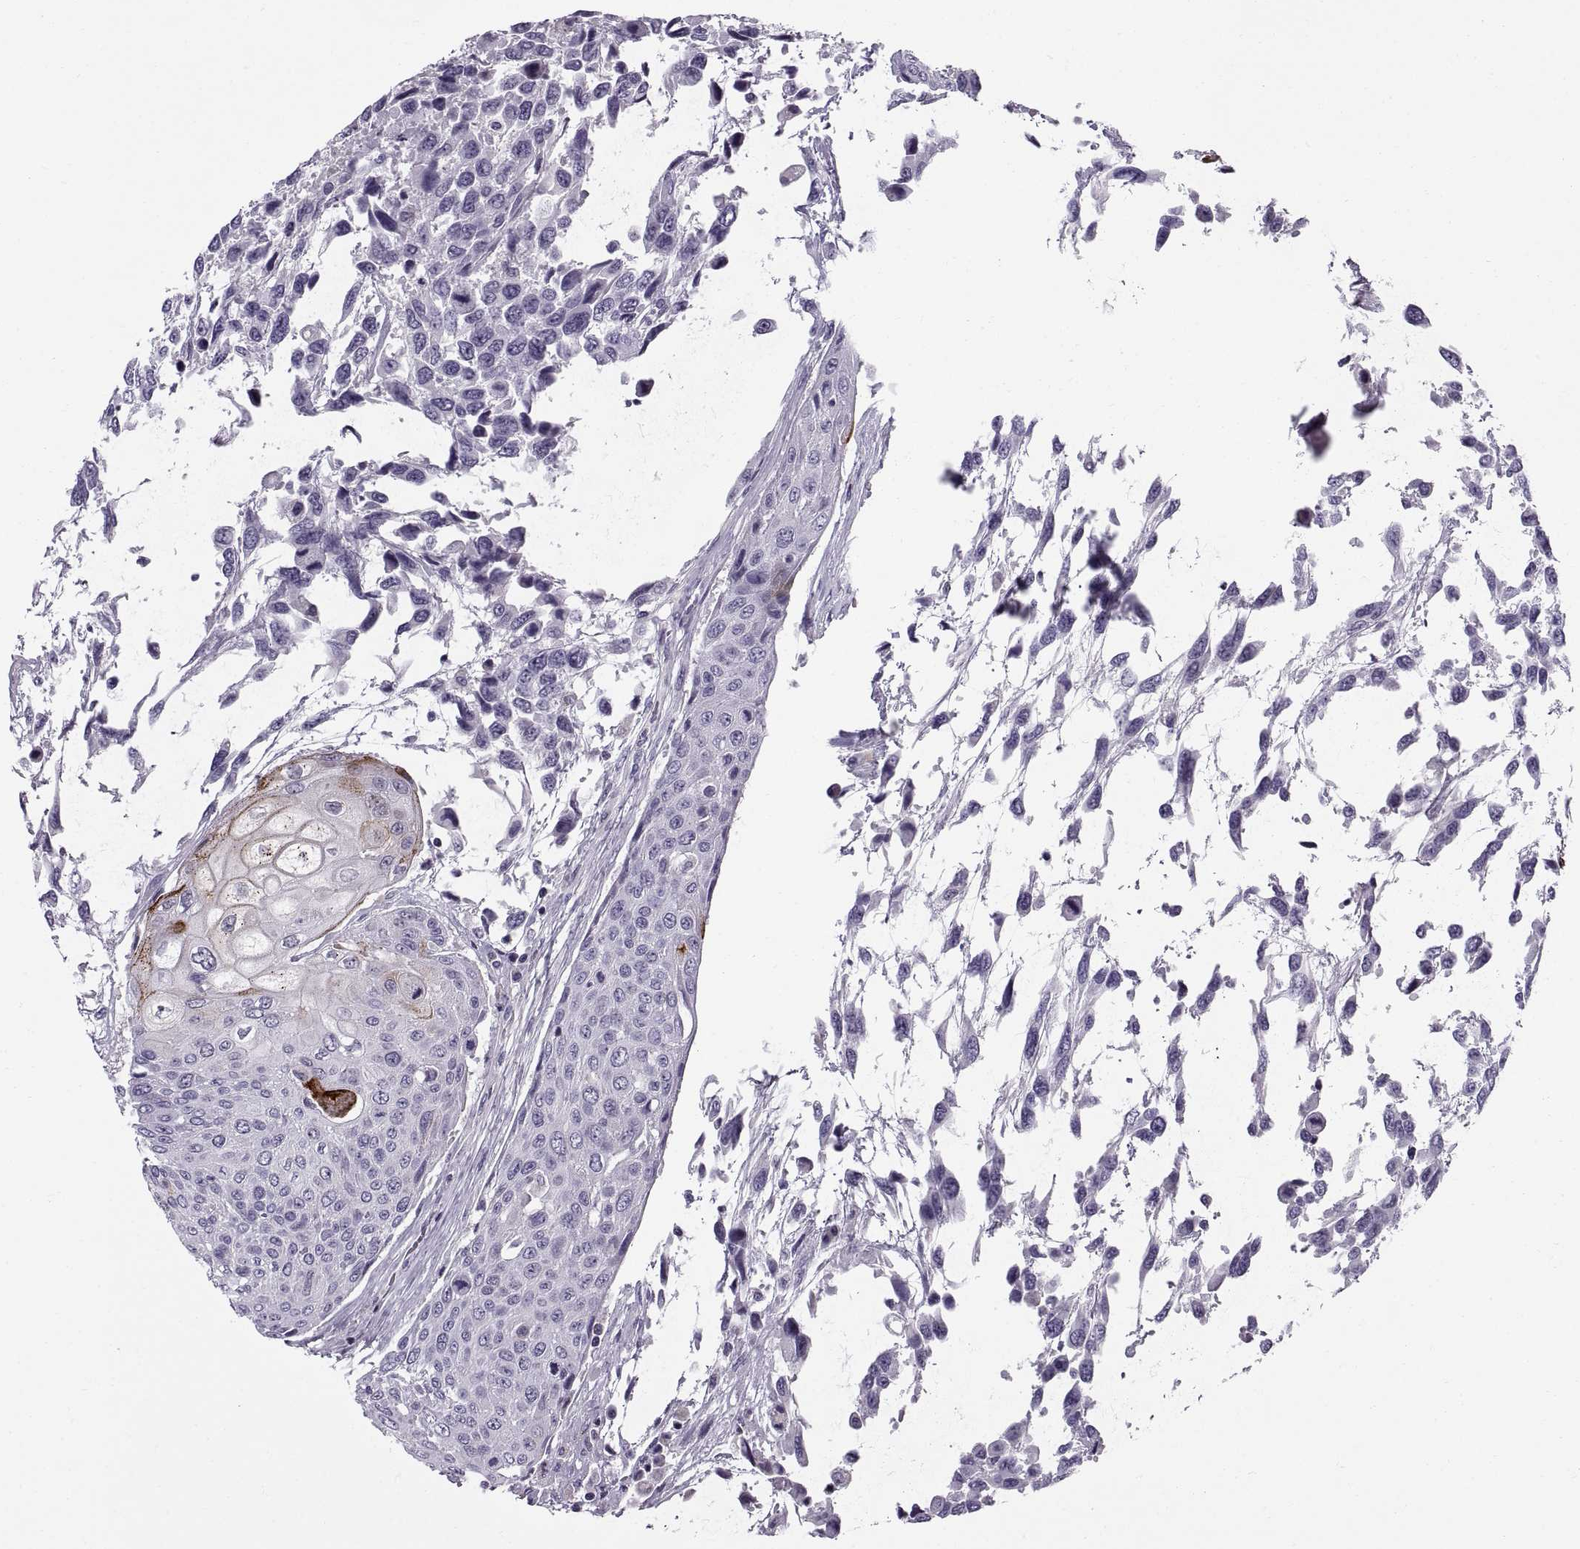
{"staining": {"intensity": "negative", "quantity": "none", "location": "none"}, "tissue": "urothelial cancer", "cell_type": "Tumor cells", "image_type": "cancer", "snomed": [{"axis": "morphology", "description": "Urothelial carcinoma, High grade"}, {"axis": "topography", "description": "Urinary bladder"}], "caption": "The photomicrograph demonstrates no staining of tumor cells in urothelial cancer.", "gene": "CALCR", "patient": {"sex": "female", "age": 70}}